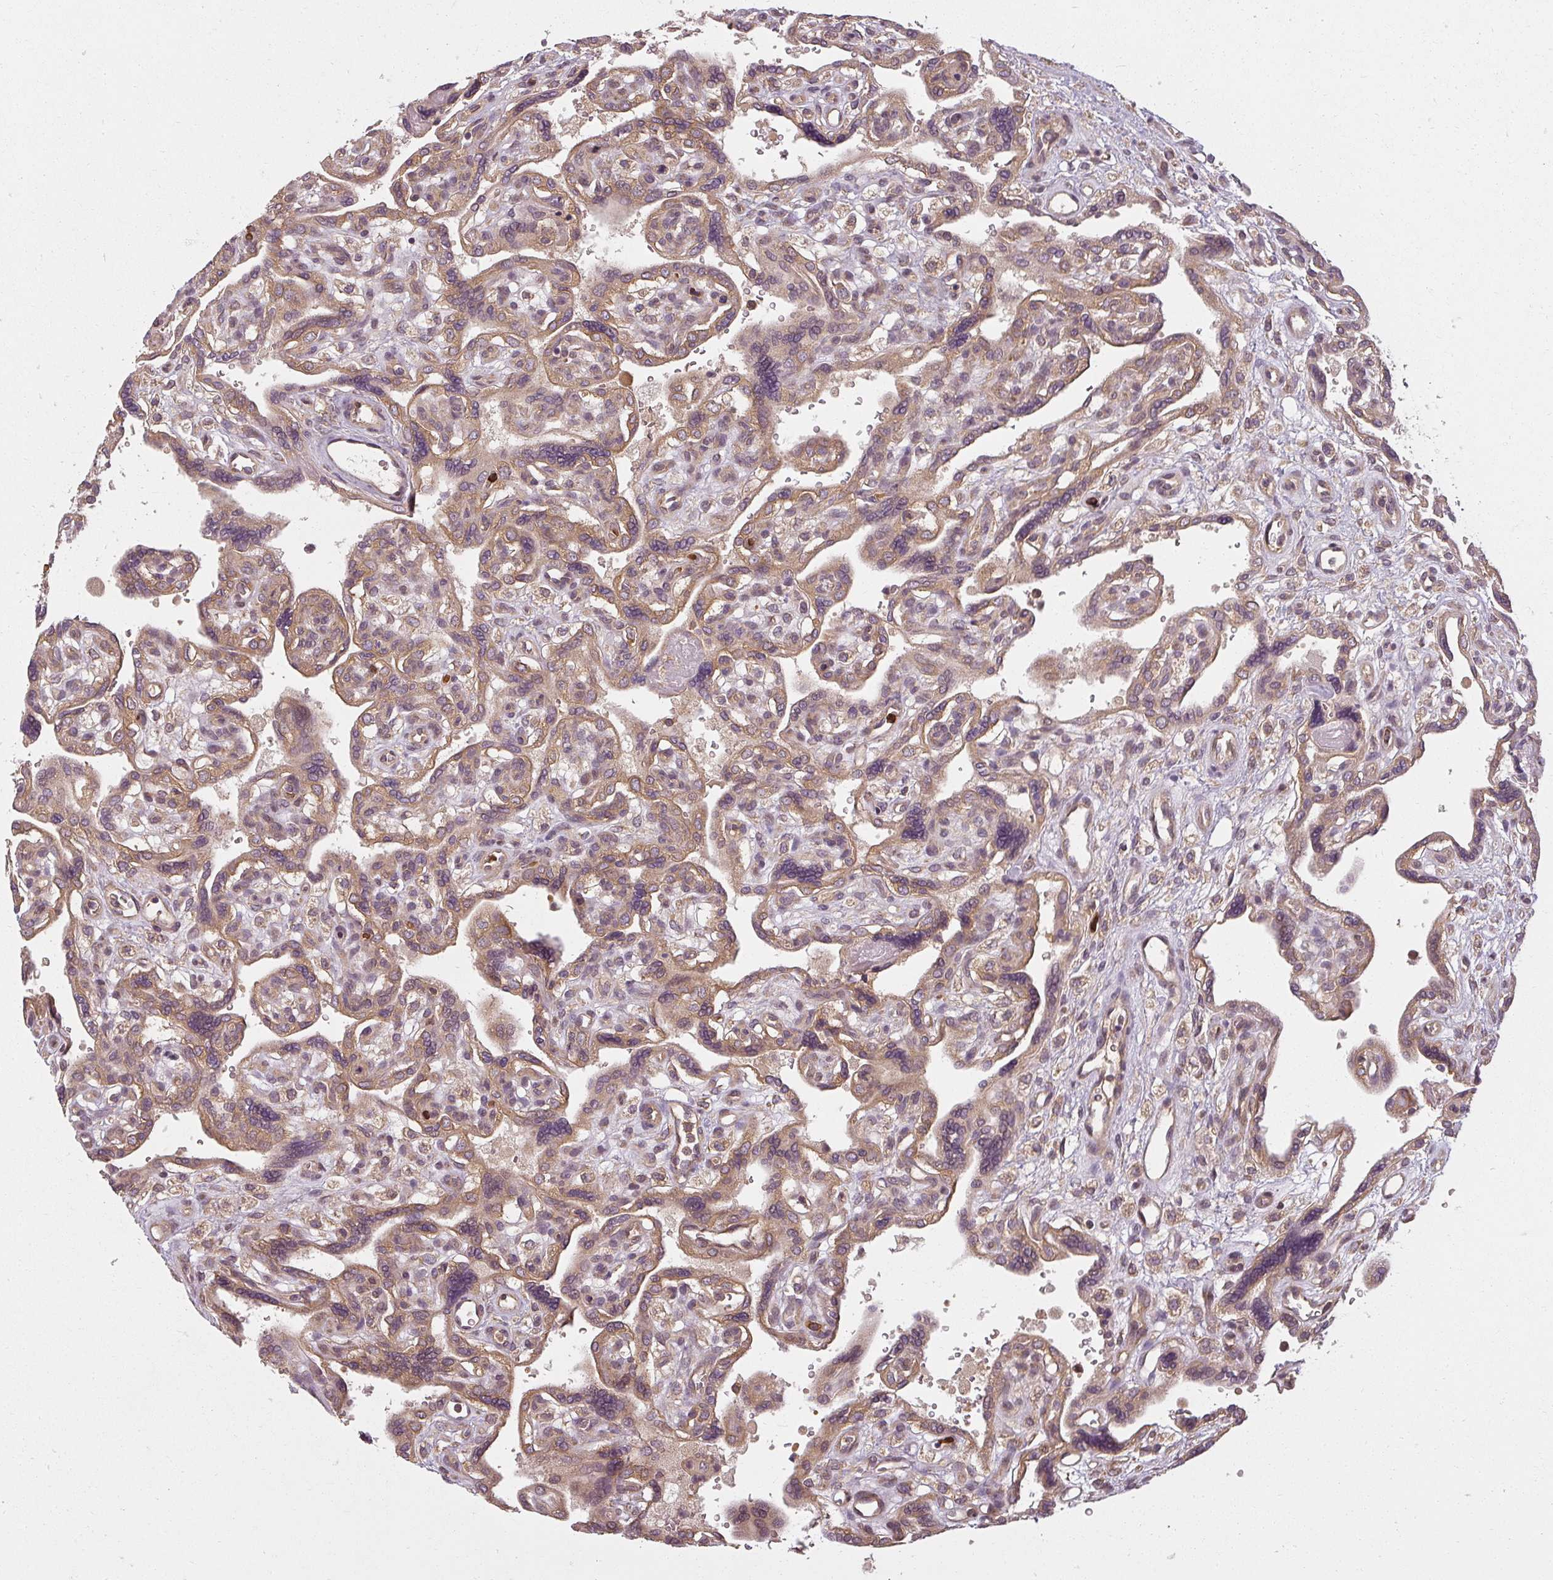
{"staining": {"intensity": "strong", "quantity": ">75%", "location": "cytoplasmic/membranous"}, "tissue": "placenta", "cell_type": "Decidual cells", "image_type": "normal", "snomed": [{"axis": "morphology", "description": "Normal tissue, NOS"}, {"axis": "topography", "description": "Placenta"}], "caption": "The image demonstrates staining of normal placenta, revealing strong cytoplasmic/membranous protein staining (brown color) within decidual cells. (IHC, brightfield microscopy, high magnification).", "gene": "RPL24", "patient": {"sex": "female", "age": 39}}